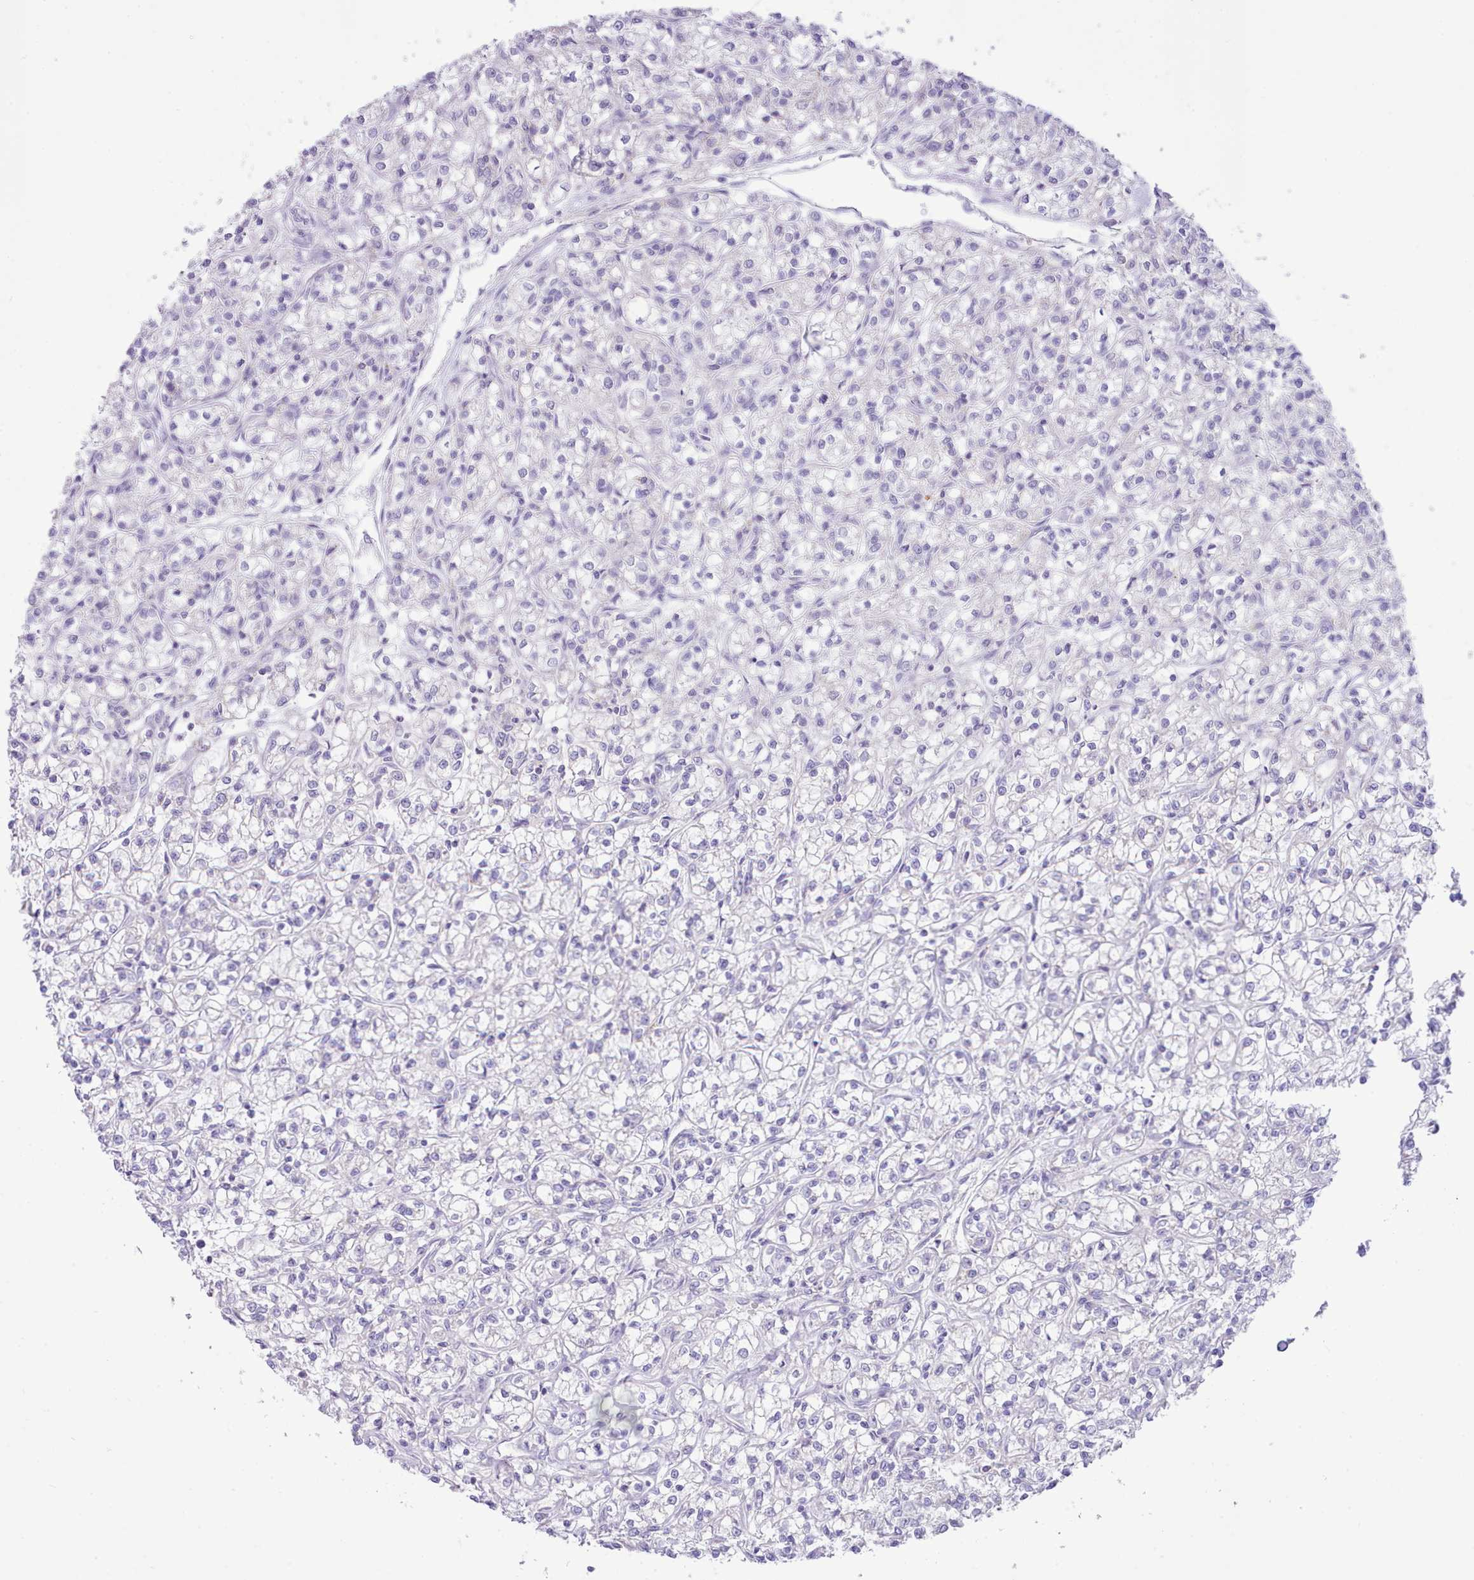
{"staining": {"intensity": "negative", "quantity": "none", "location": "none"}, "tissue": "renal cancer", "cell_type": "Tumor cells", "image_type": "cancer", "snomed": [{"axis": "morphology", "description": "Adenocarcinoma, NOS"}, {"axis": "topography", "description": "Kidney"}], "caption": "Micrograph shows no significant protein expression in tumor cells of renal adenocarcinoma.", "gene": "MDFI", "patient": {"sex": "female", "age": 59}}